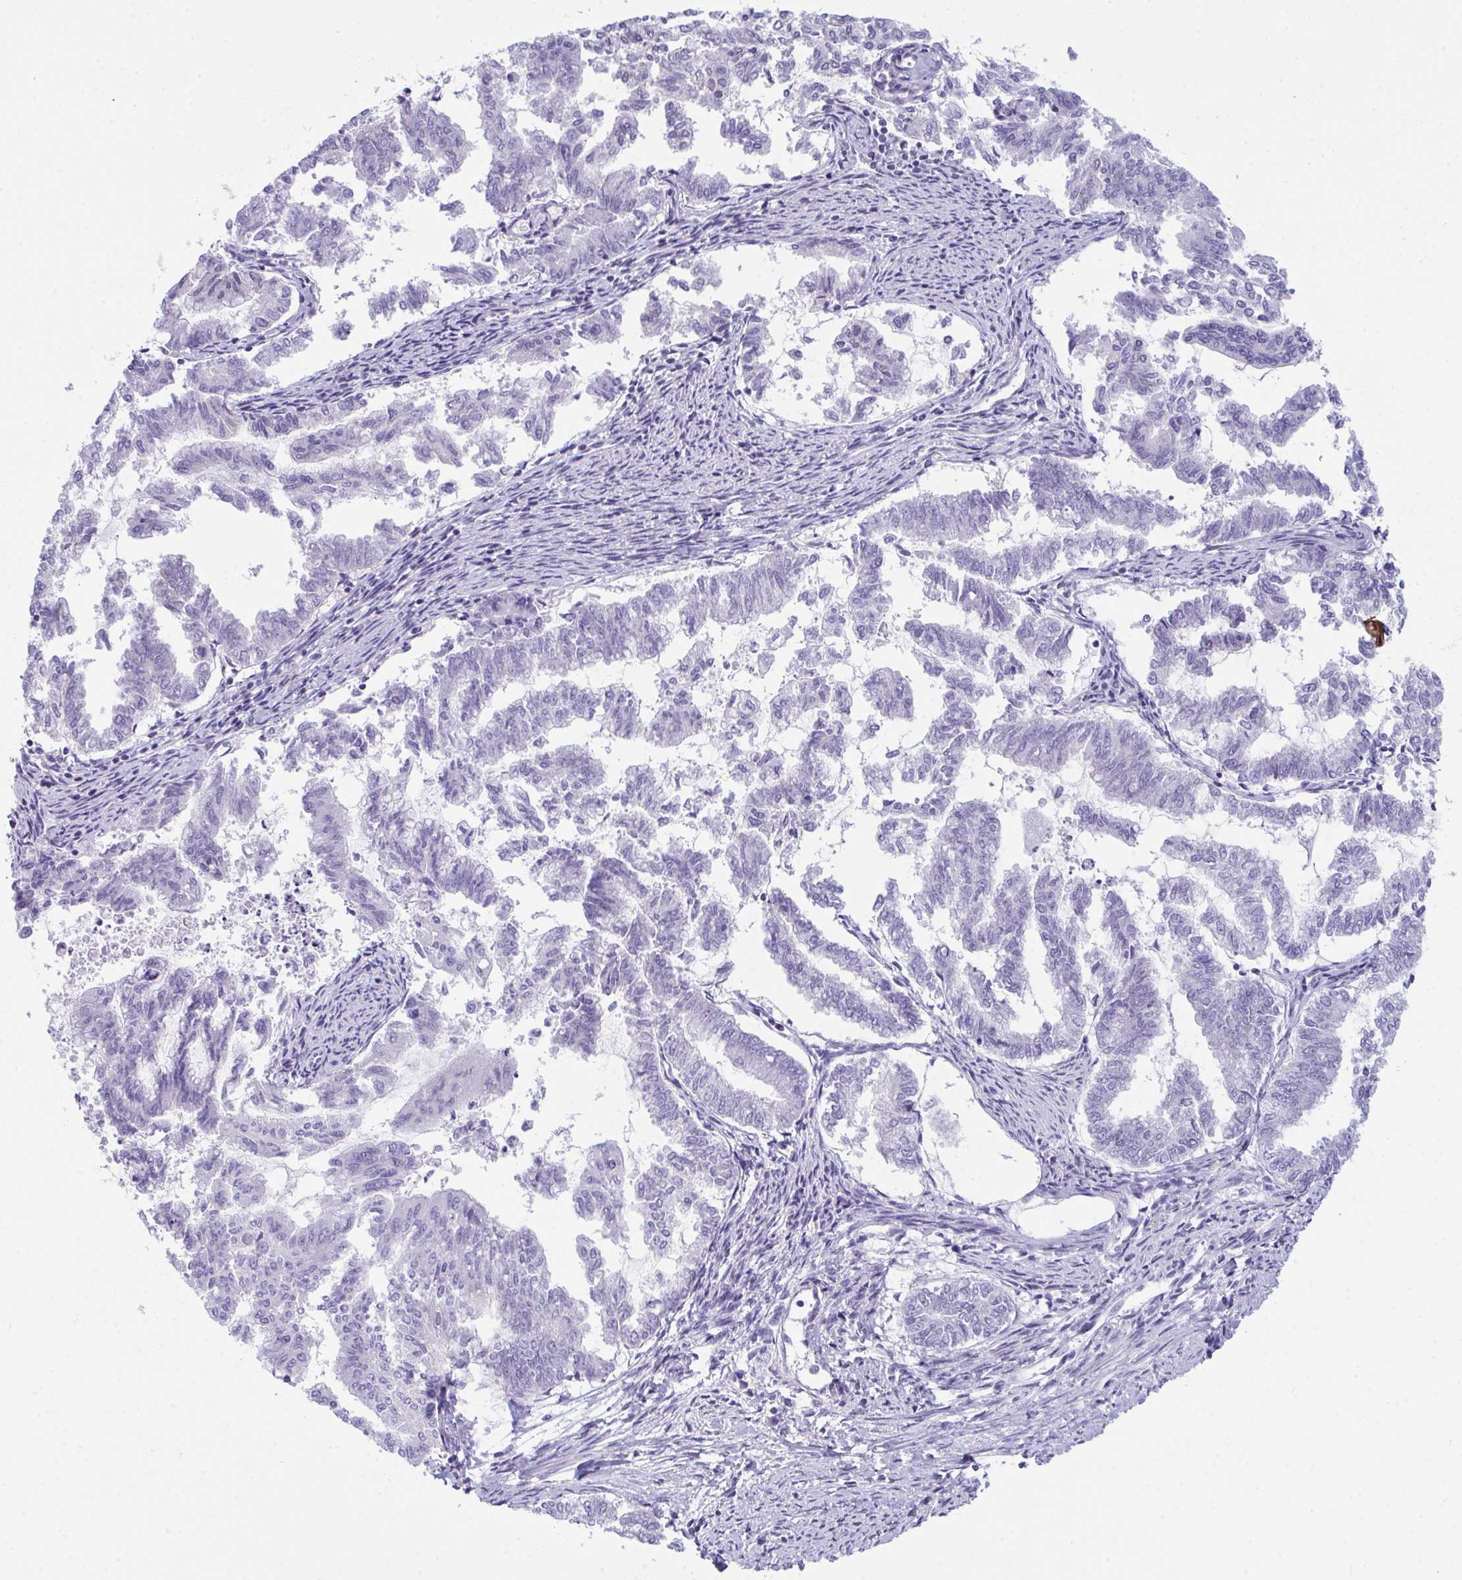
{"staining": {"intensity": "negative", "quantity": "none", "location": "none"}, "tissue": "endometrial cancer", "cell_type": "Tumor cells", "image_type": "cancer", "snomed": [{"axis": "morphology", "description": "Adenocarcinoma, NOS"}, {"axis": "topography", "description": "Endometrium"}], "caption": "High magnification brightfield microscopy of adenocarcinoma (endometrial) stained with DAB (3,3'-diaminobenzidine) (brown) and counterstained with hematoxylin (blue): tumor cells show no significant expression.", "gene": "ATP6V0D2", "patient": {"sex": "female", "age": 79}}